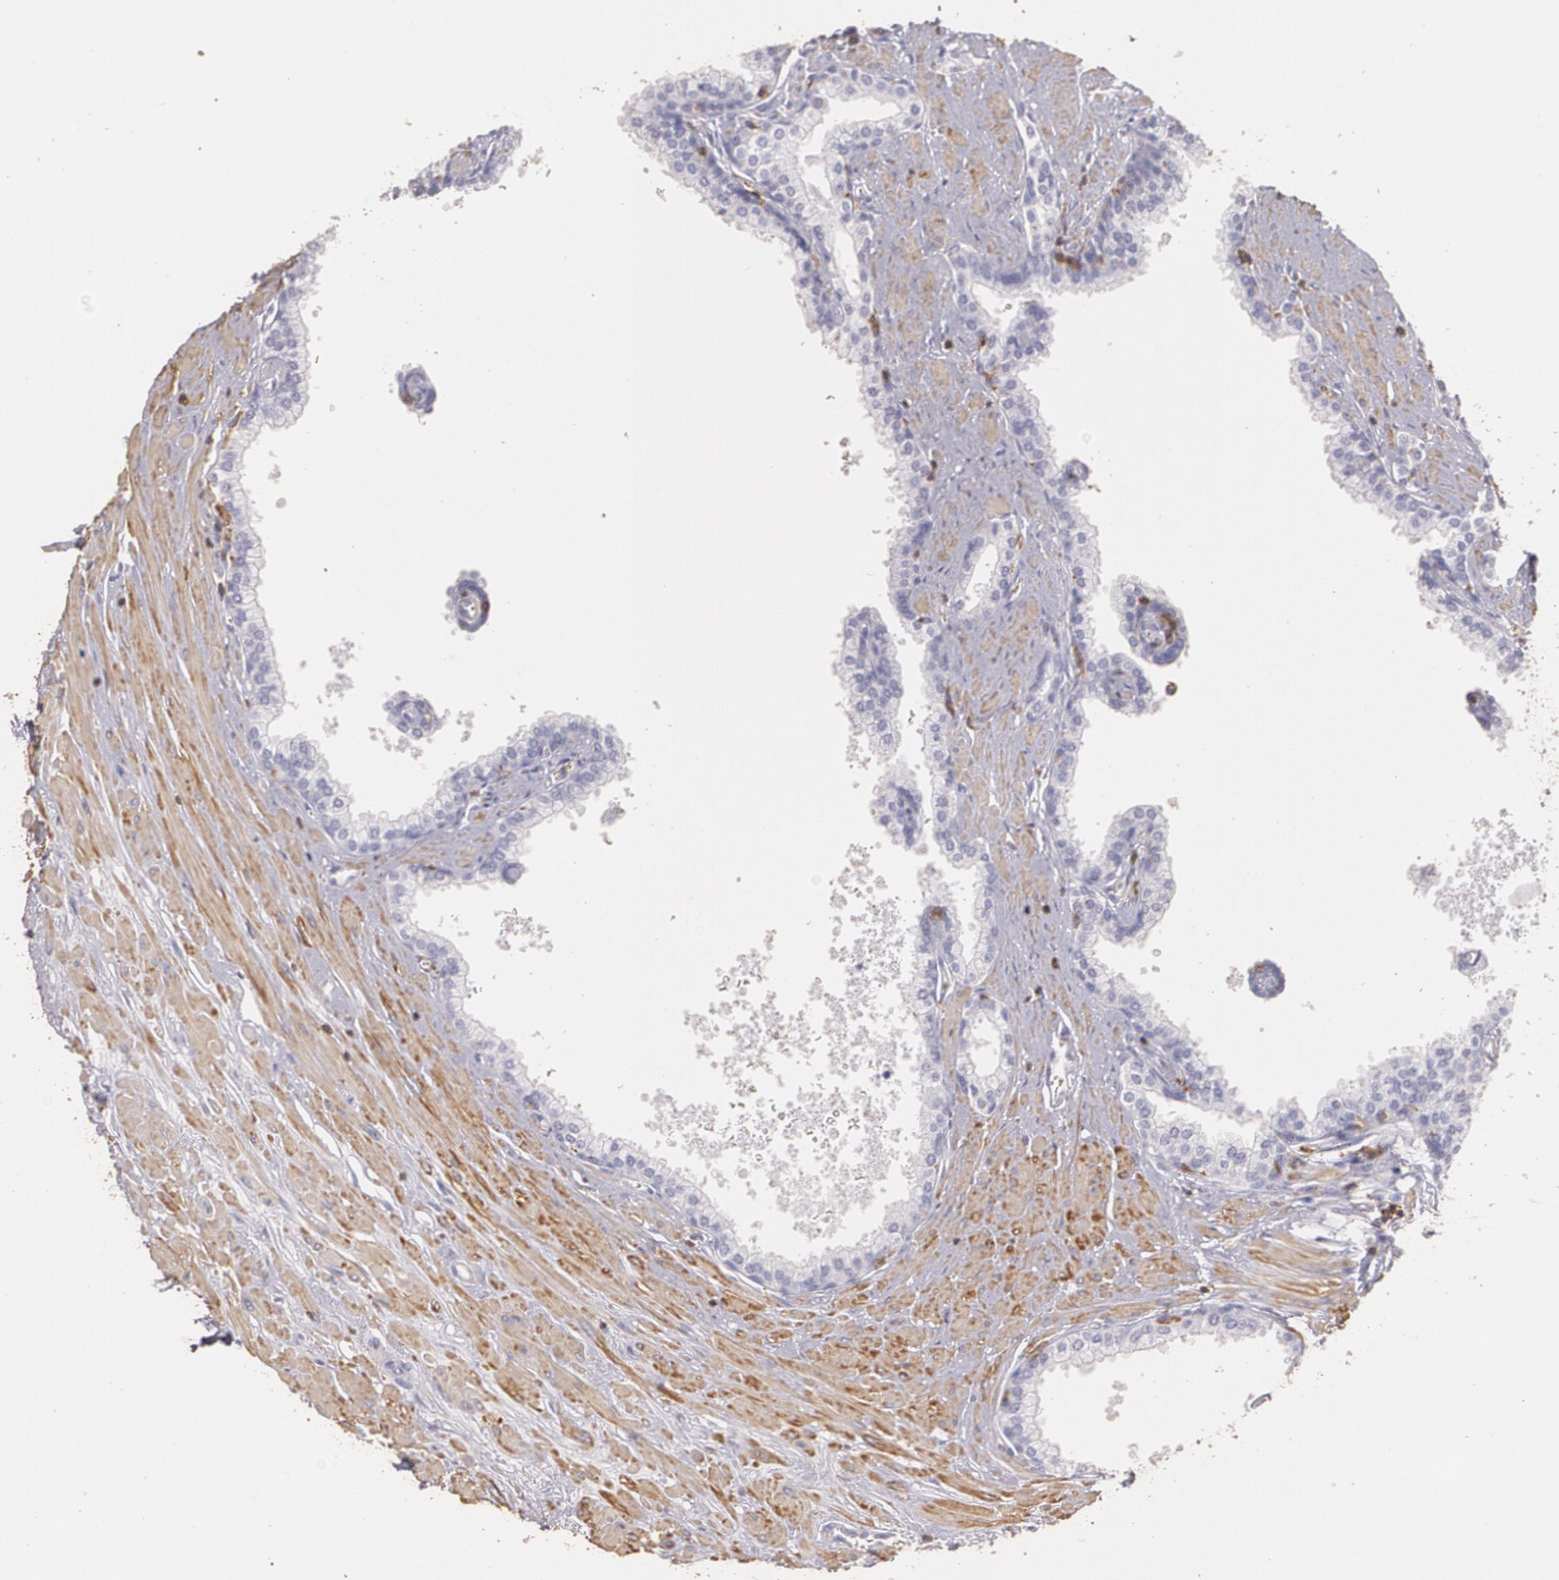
{"staining": {"intensity": "negative", "quantity": "none", "location": "none"}, "tissue": "prostate", "cell_type": "Glandular cells", "image_type": "normal", "snomed": [{"axis": "morphology", "description": "Normal tissue, NOS"}, {"axis": "topography", "description": "Prostate"}], "caption": "This is an IHC photomicrograph of benign prostate. There is no expression in glandular cells.", "gene": "TGFBR1", "patient": {"sex": "male", "age": 60}}